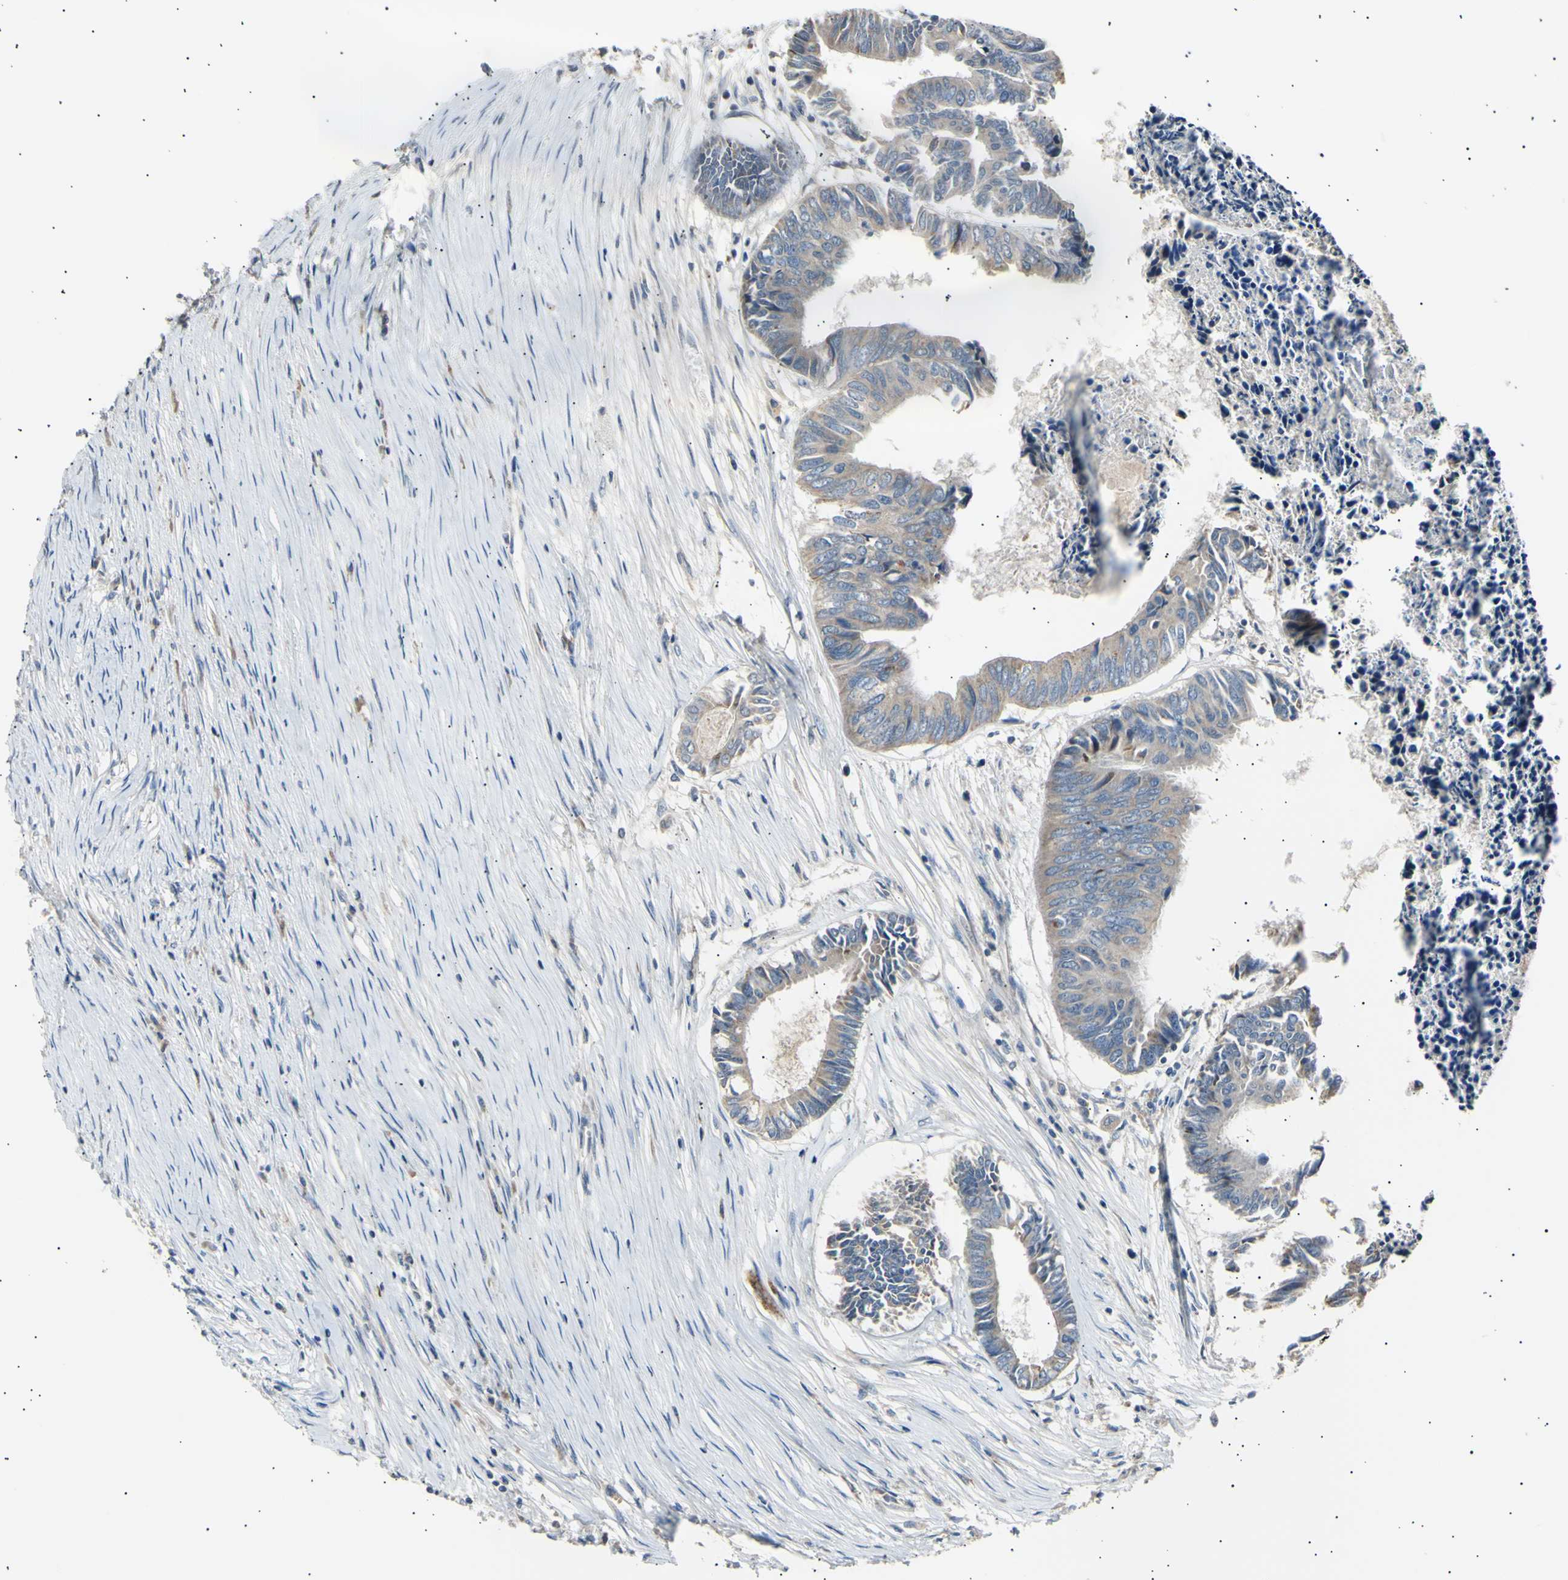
{"staining": {"intensity": "weak", "quantity": ">75%", "location": "cytoplasmic/membranous"}, "tissue": "colorectal cancer", "cell_type": "Tumor cells", "image_type": "cancer", "snomed": [{"axis": "morphology", "description": "Adenocarcinoma, NOS"}, {"axis": "topography", "description": "Rectum"}], "caption": "Human colorectal cancer stained for a protein (brown) demonstrates weak cytoplasmic/membranous positive staining in about >75% of tumor cells.", "gene": "ITGA6", "patient": {"sex": "male", "age": 63}}